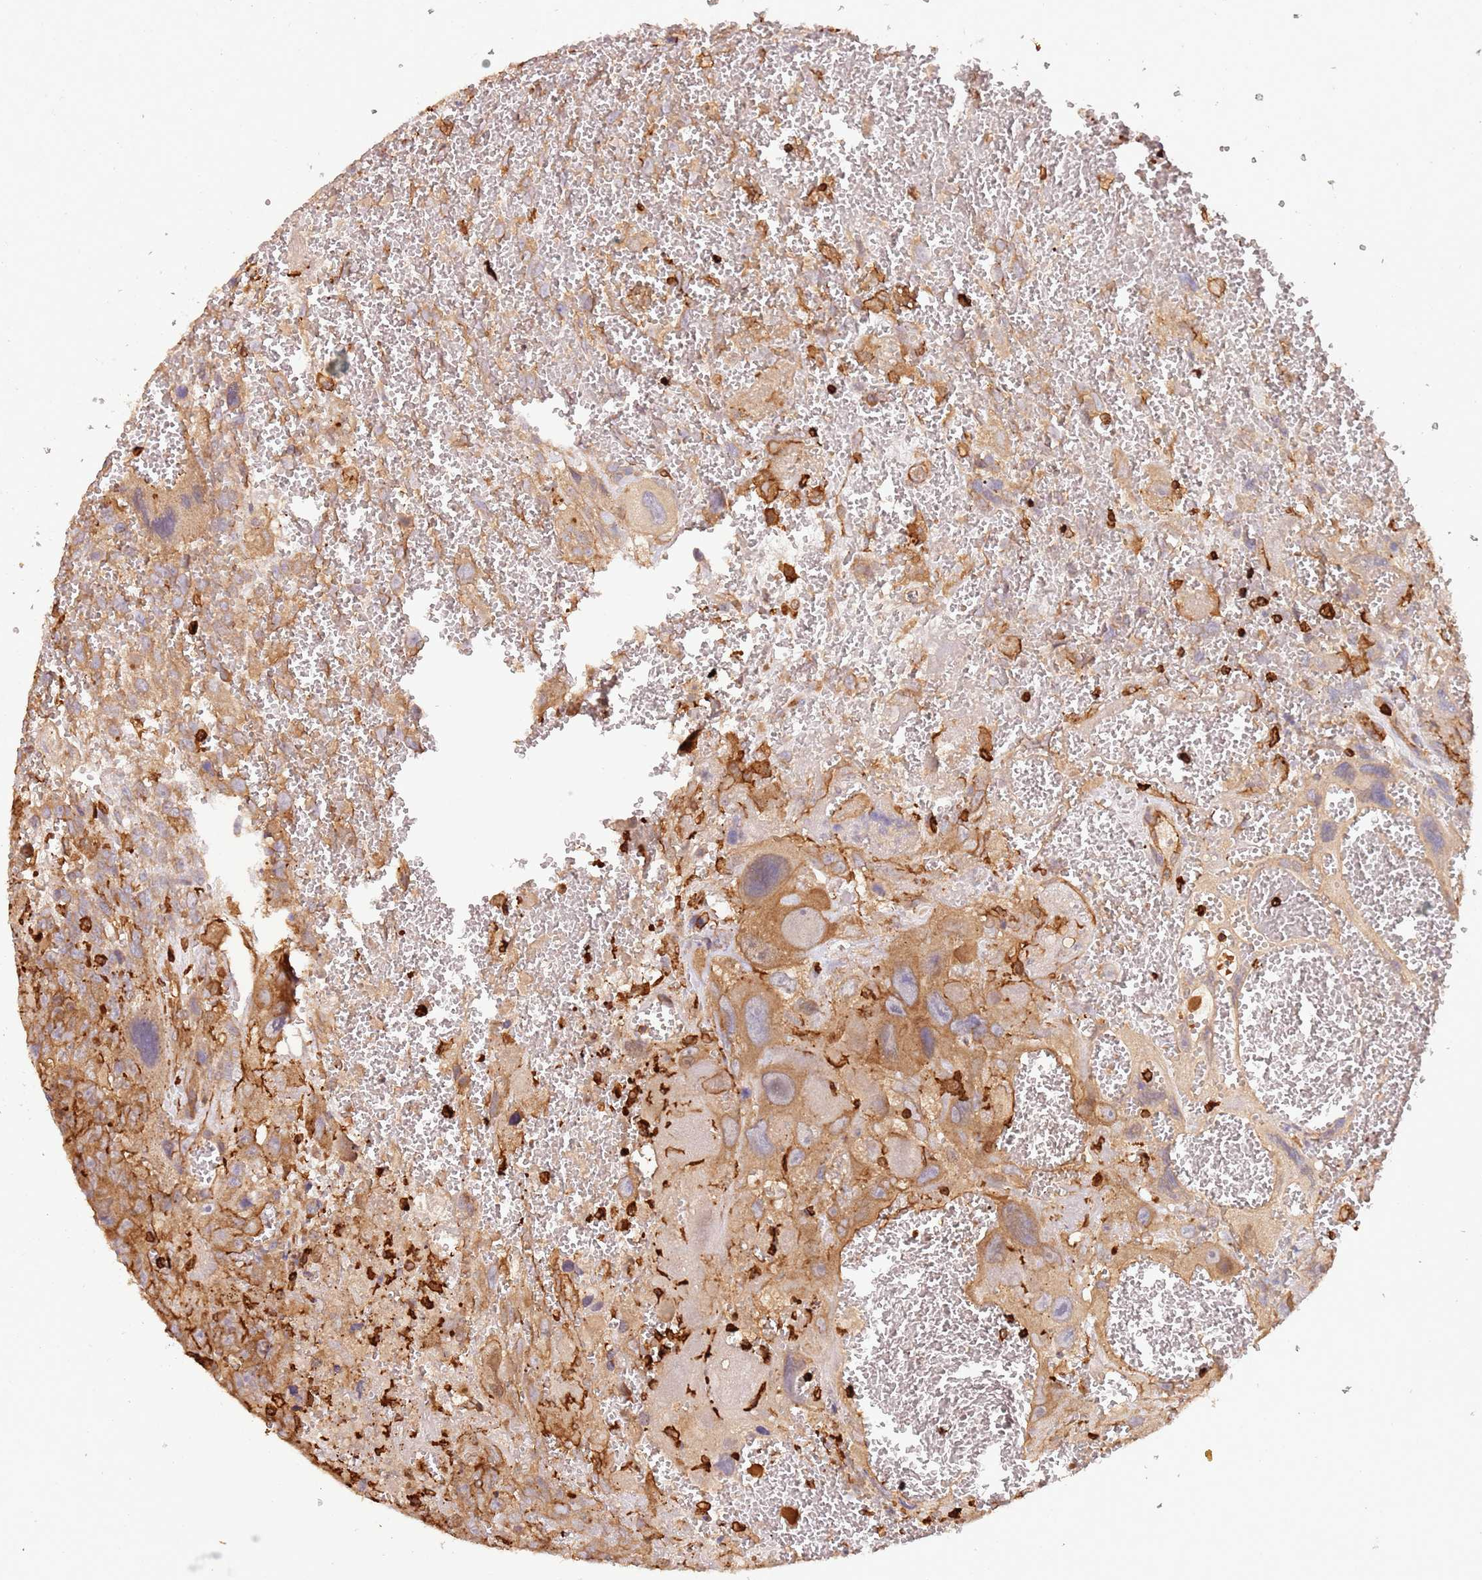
{"staining": {"intensity": "moderate", "quantity": ">75%", "location": "cytoplasmic/membranous"}, "tissue": "testis cancer", "cell_type": "Tumor cells", "image_type": "cancer", "snomed": [{"axis": "morphology", "description": "Carcinoma, Embryonal, NOS"}, {"axis": "topography", "description": "Testis"}], "caption": "Moderate cytoplasmic/membranous protein positivity is identified in approximately >75% of tumor cells in testis cancer (embryonal carcinoma).", "gene": "OR6P1", "patient": {"sex": "male", "age": 28}}